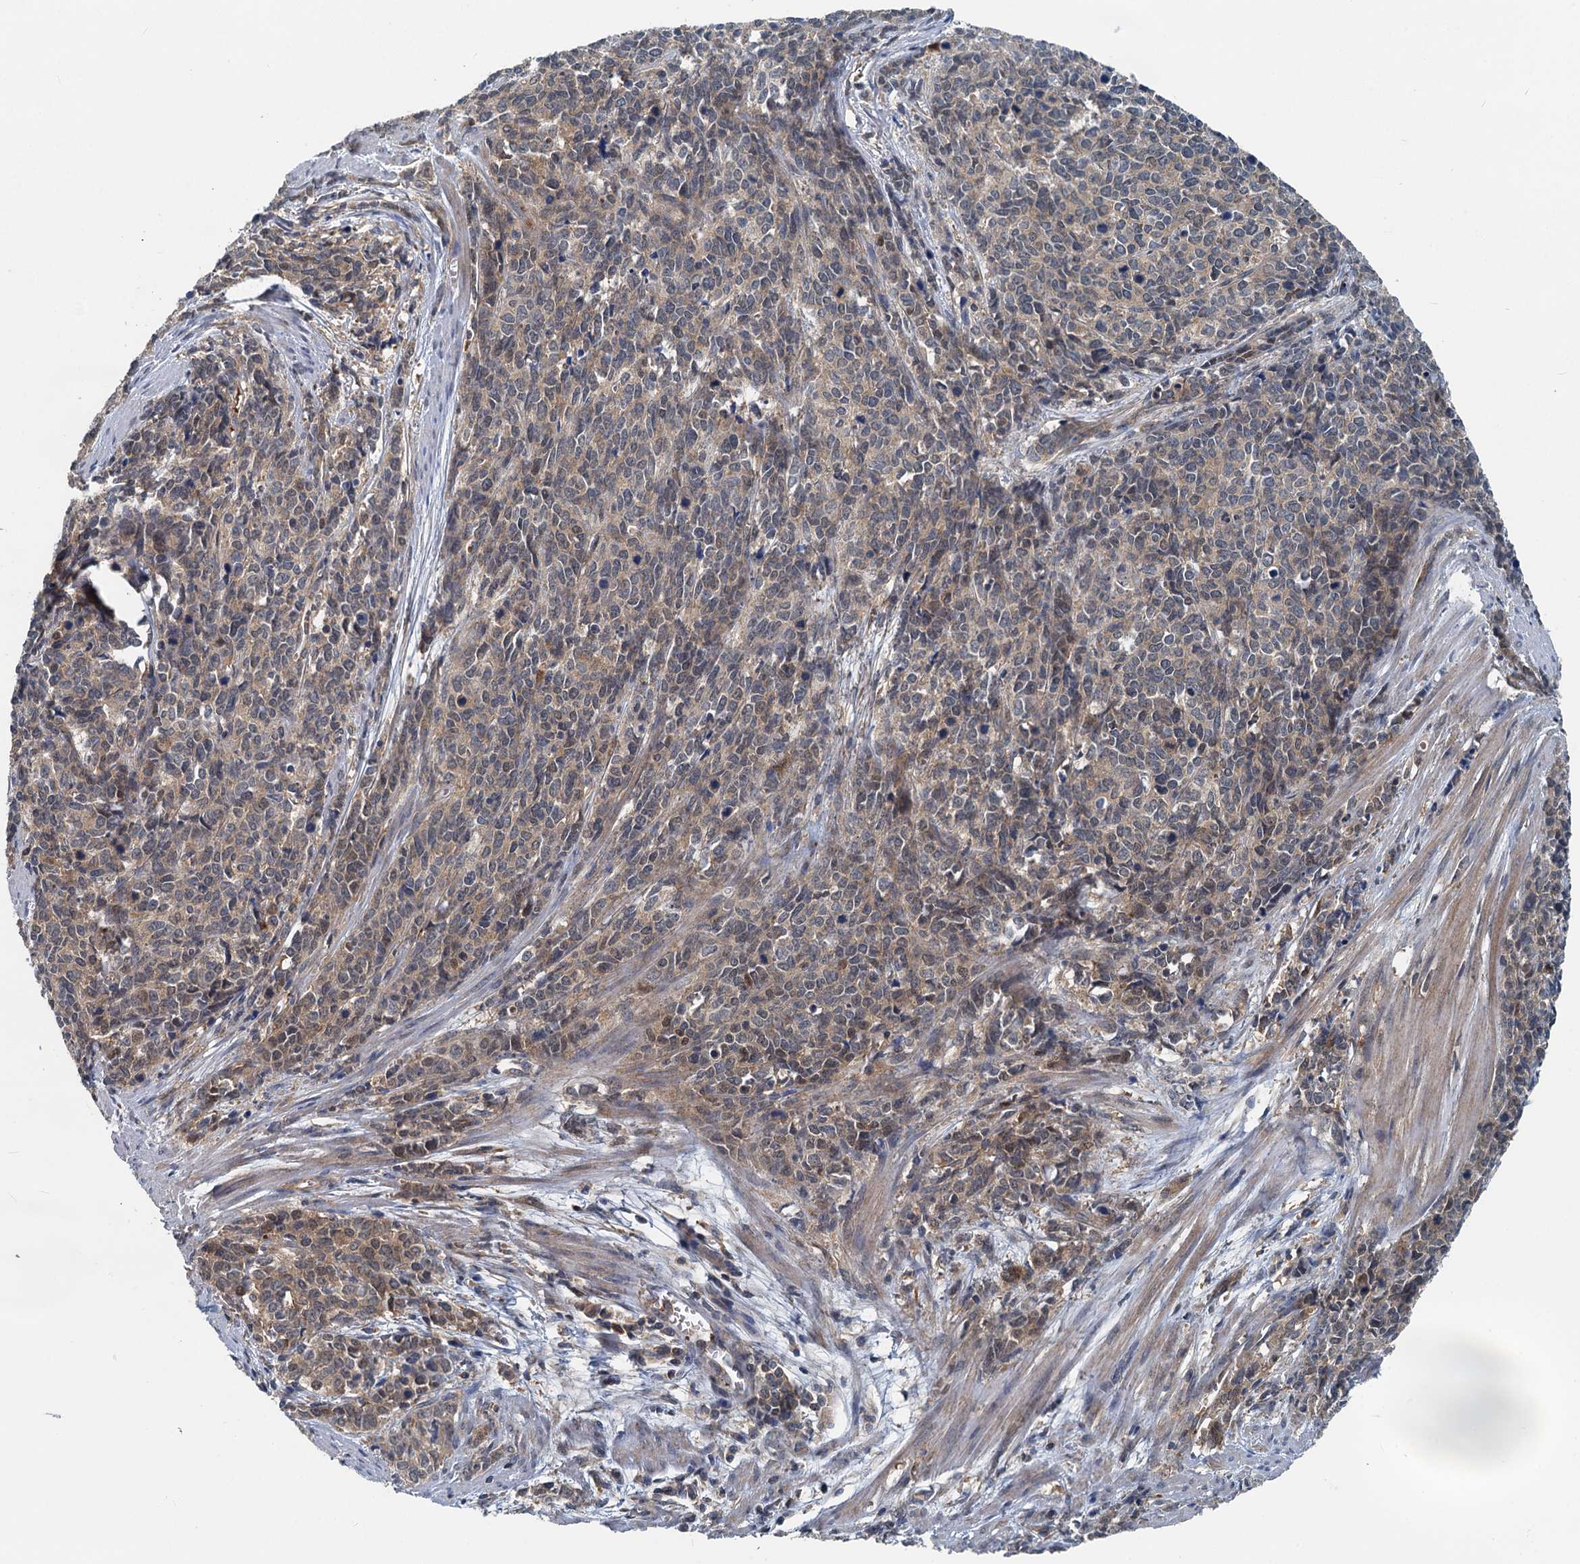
{"staining": {"intensity": "weak", "quantity": "25%-75%", "location": "cytoplasmic/membranous"}, "tissue": "cervical cancer", "cell_type": "Tumor cells", "image_type": "cancer", "snomed": [{"axis": "morphology", "description": "Squamous cell carcinoma, NOS"}, {"axis": "topography", "description": "Cervix"}], "caption": "The histopathology image demonstrates a brown stain indicating the presence of a protein in the cytoplasmic/membranous of tumor cells in cervical cancer.", "gene": "GCLM", "patient": {"sex": "female", "age": 60}}